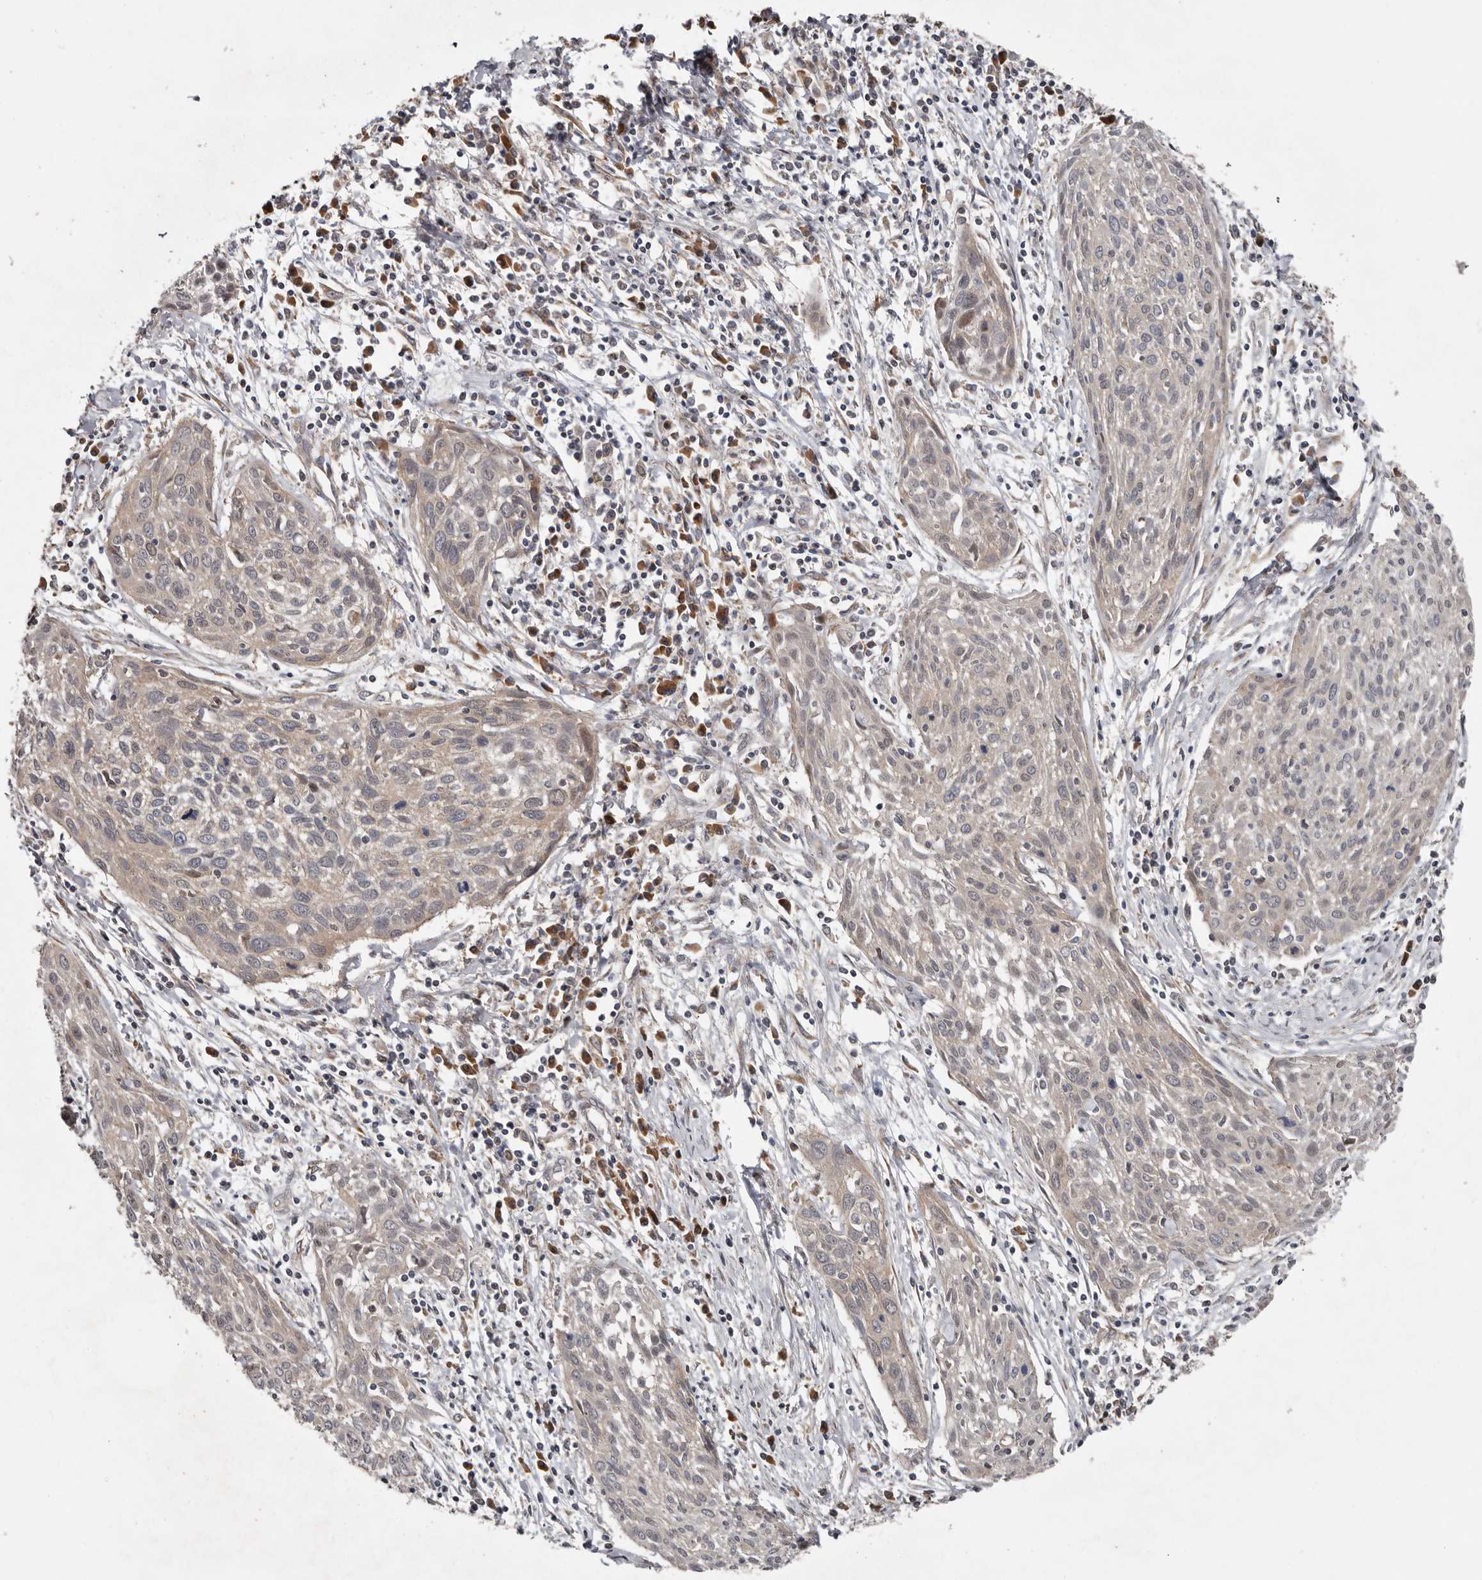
{"staining": {"intensity": "negative", "quantity": "none", "location": "none"}, "tissue": "cervical cancer", "cell_type": "Tumor cells", "image_type": "cancer", "snomed": [{"axis": "morphology", "description": "Squamous cell carcinoma, NOS"}, {"axis": "topography", "description": "Cervix"}], "caption": "Immunohistochemical staining of squamous cell carcinoma (cervical) demonstrates no significant positivity in tumor cells. Brightfield microscopy of immunohistochemistry stained with DAB (3,3'-diaminobenzidine) (brown) and hematoxylin (blue), captured at high magnification.", "gene": "CHML", "patient": {"sex": "female", "age": 51}}